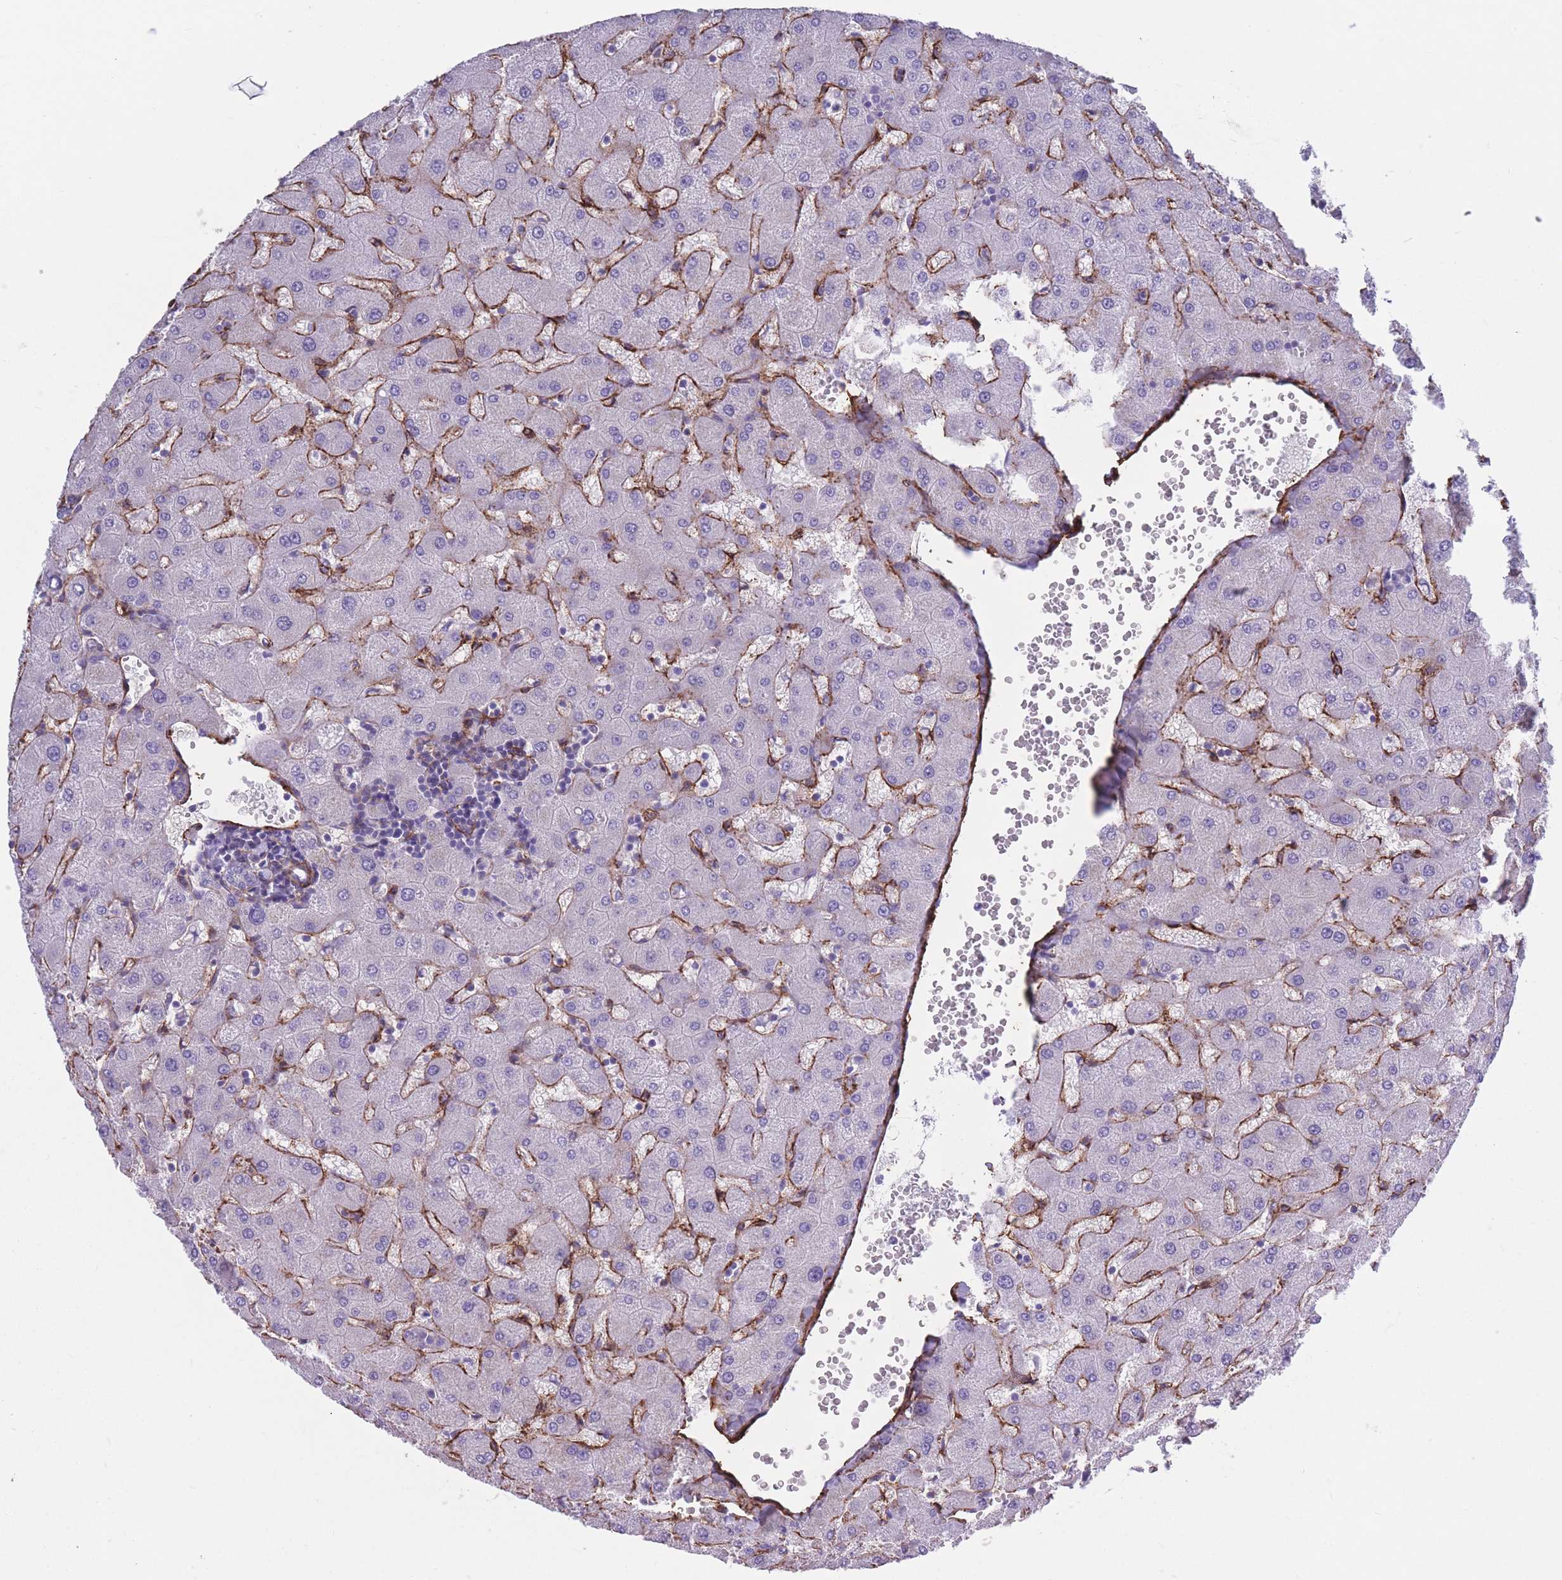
{"staining": {"intensity": "negative", "quantity": "none", "location": "none"}, "tissue": "liver", "cell_type": "Cholangiocytes", "image_type": "normal", "snomed": [{"axis": "morphology", "description": "Normal tissue, NOS"}, {"axis": "topography", "description": "Liver"}], "caption": "This is an immunohistochemistry micrograph of unremarkable human liver. There is no staining in cholangiocytes.", "gene": "DPYD", "patient": {"sex": "female", "age": 63}}